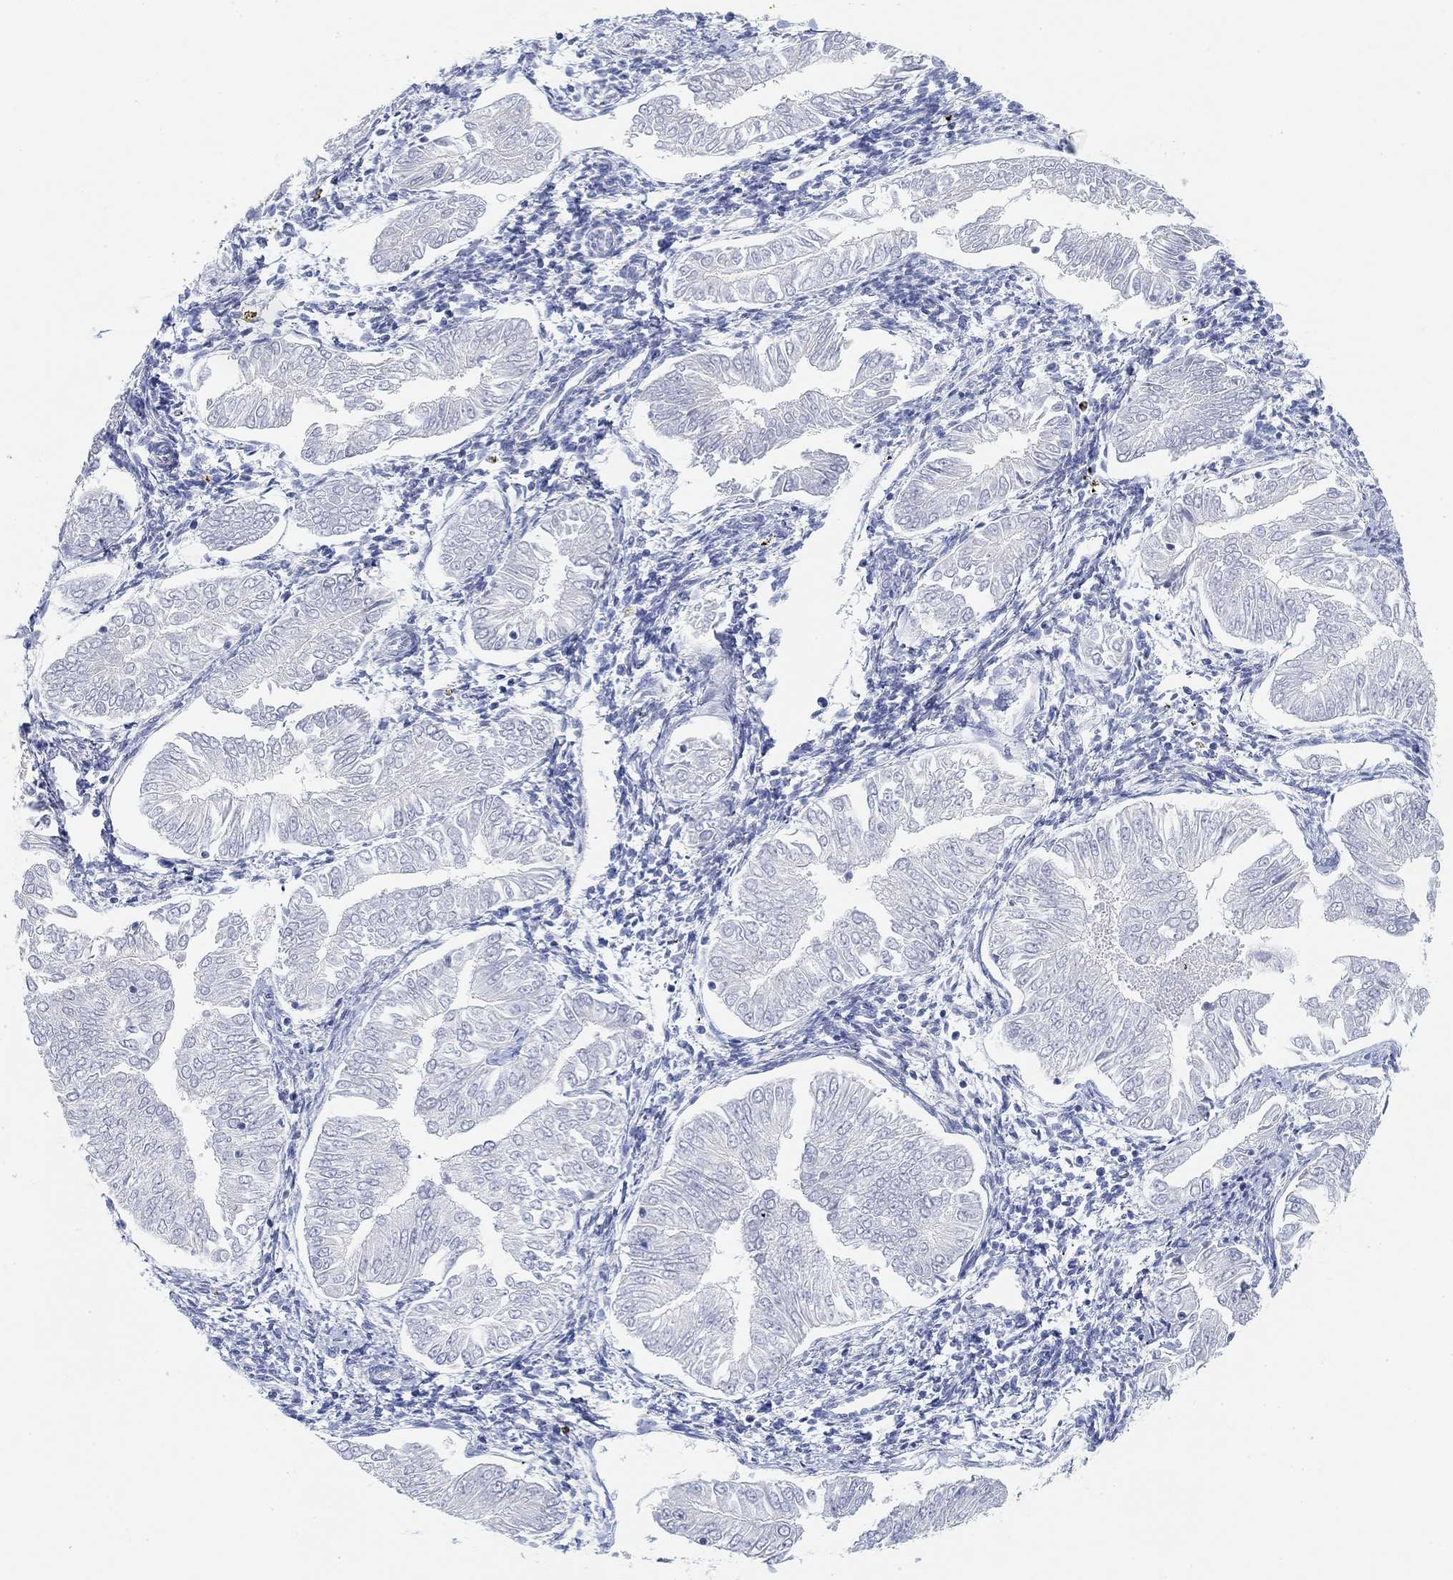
{"staining": {"intensity": "negative", "quantity": "none", "location": "none"}, "tissue": "endometrial cancer", "cell_type": "Tumor cells", "image_type": "cancer", "snomed": [{"axis": "morphology", "description": "Adenocarcinoma, NOS"}, {"axis": "topography", "description": "Endometrium"}], "caption": "Adenocarcinoma (endometrial) was stained to show a protein in brown. There is no significant positivity in tumor cells.", "gene": "VAT1L", "patient": {"sex": "female", "age": 53}}